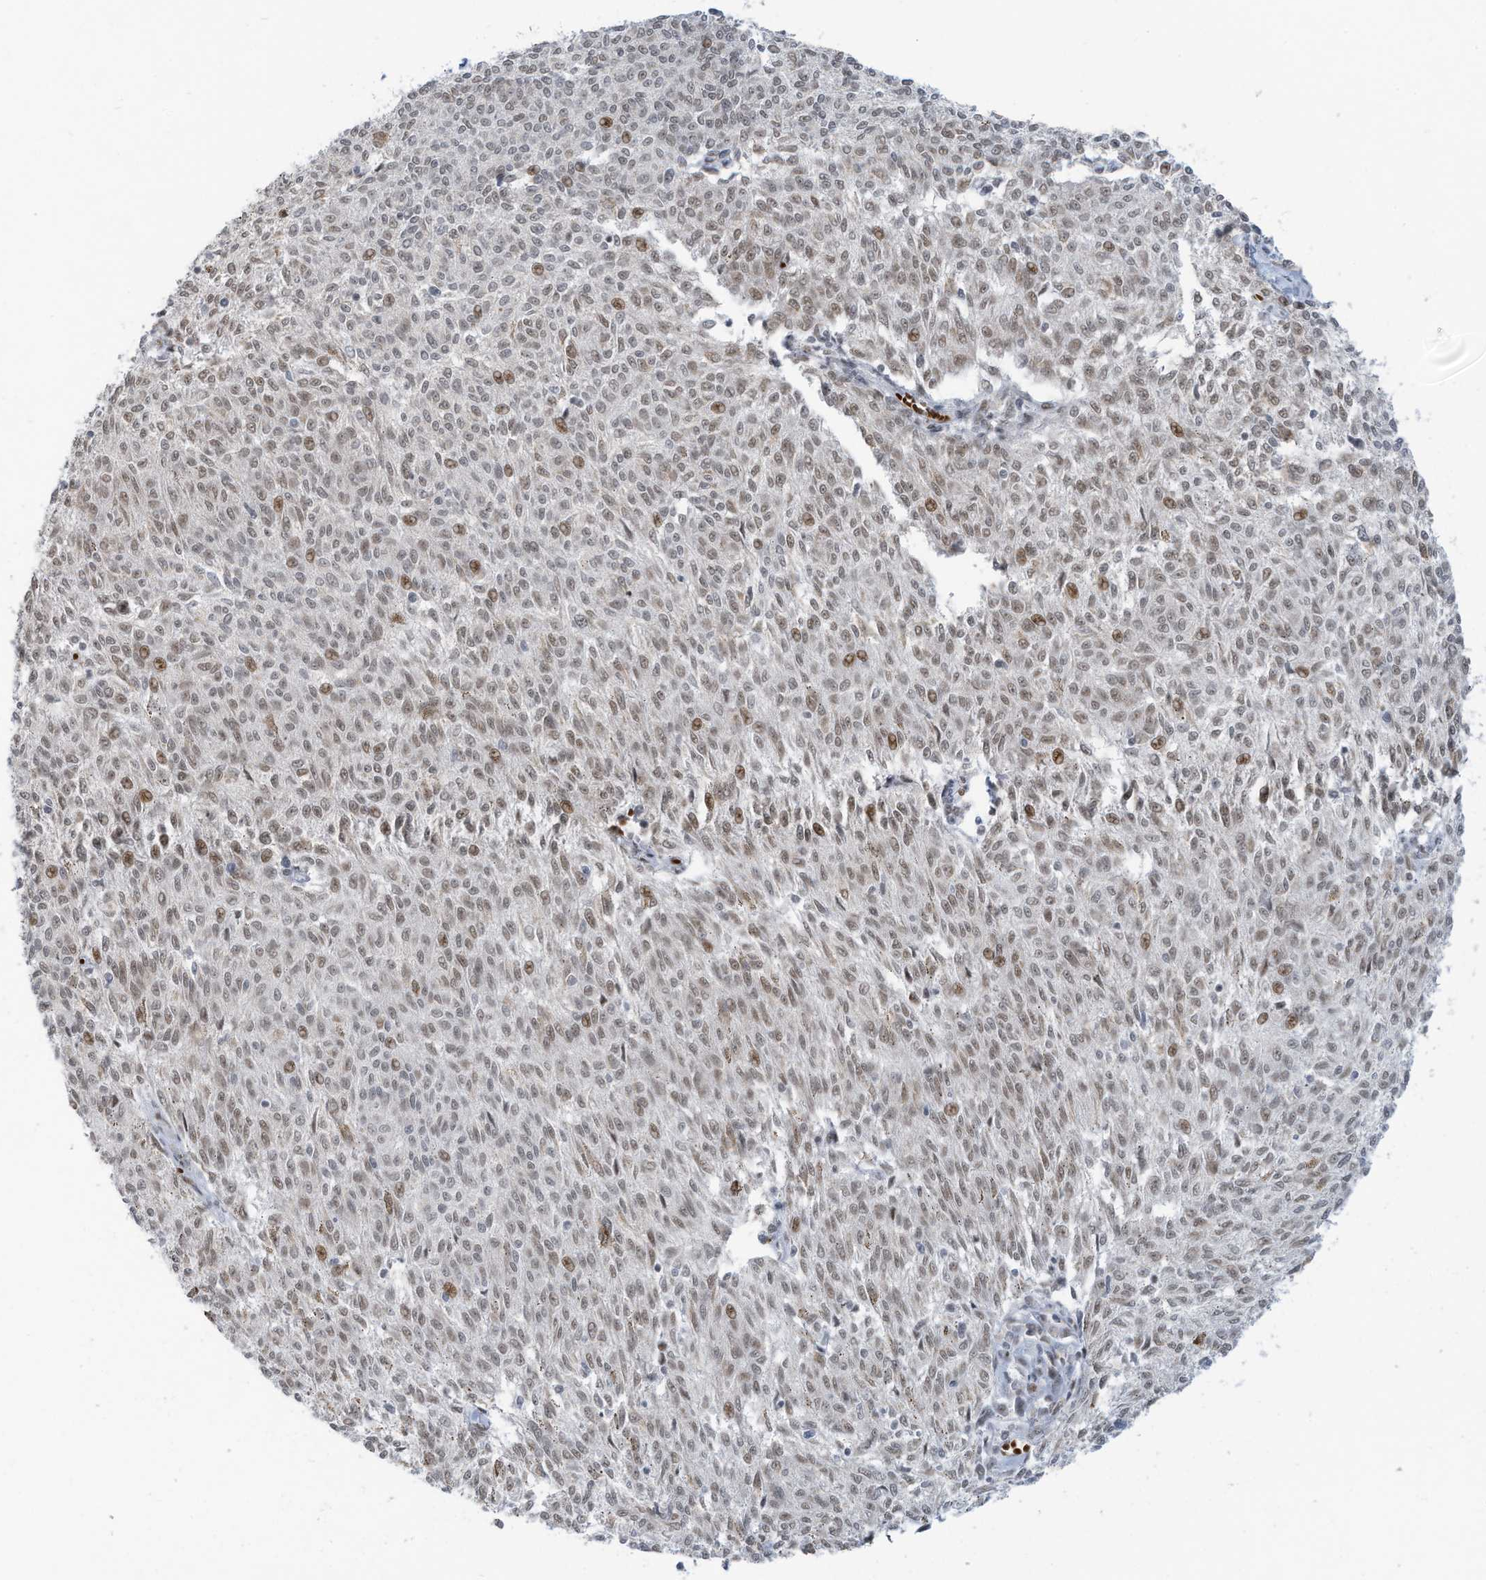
{"staining": {"intensity": "moderate", "quantity": ">75%", "location": "nuclear"}, "tissue": "melanoma", "cell_type": "Tumor cells", "image_type": "cancer", "snomed": [{"axis": "morphology", "description": "Malignant melanoma, NOS"}, {"axis": "topography", "description": "Skin"}], "caption": "Protein expression by immunohistochemistry exhibits moderate nuclear expression in about >75% of tumor cells in malignant melanoma. The staining was performed using DAB, with brown indicating positive protein expression. Nuclei are stained blue with hematoxylin.", "gene": "ECT2L", "patient": {"sex": "female", "age": 72}}